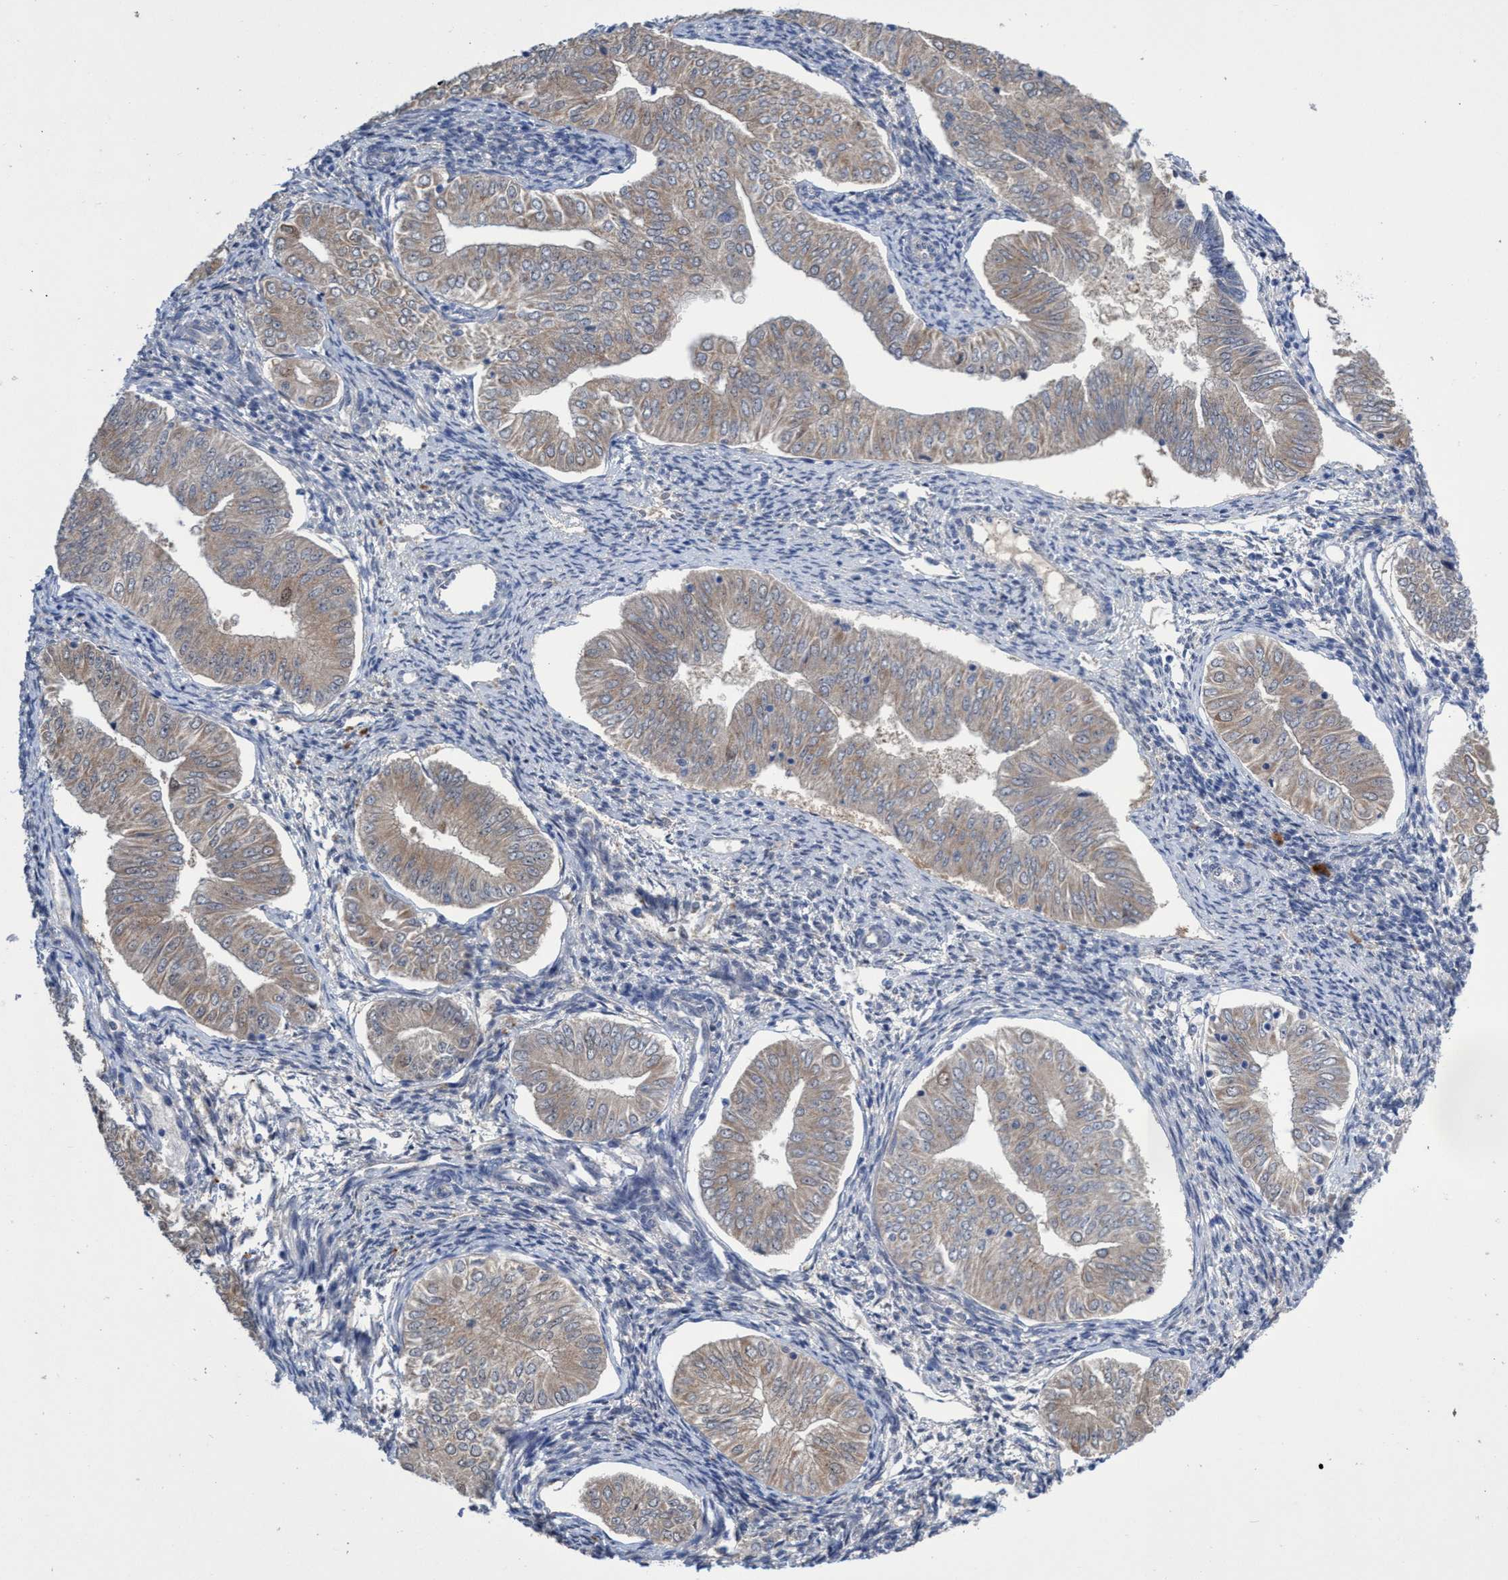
{"staining": {"intensity": "weak", "quantity": ">75%", "location": "cytoplasmic/membranous"}, "tissue": "endometrial cancer", "cell_type": "Tumor cells", "image_type": "cancer", "snomed": [{"axis": "morphology", "description": "Normal tissue, NOS"}, {"axis": "morphology", "description": "Adenocarcinoma, NOS"}, {"axis": "topography", "description": "Endometrium"}], "caption": "Immunohistochemistry (IHC) (DAB (3,3'-diaminobenzidine)) staining of human endometrial adenocarcinoma demonstrates weak cytoplasmic/membranous protein staining in approximately >75% of tumor cells.", "gene": "SVEP1", "patient": {"sex": "female", "age": 53}}